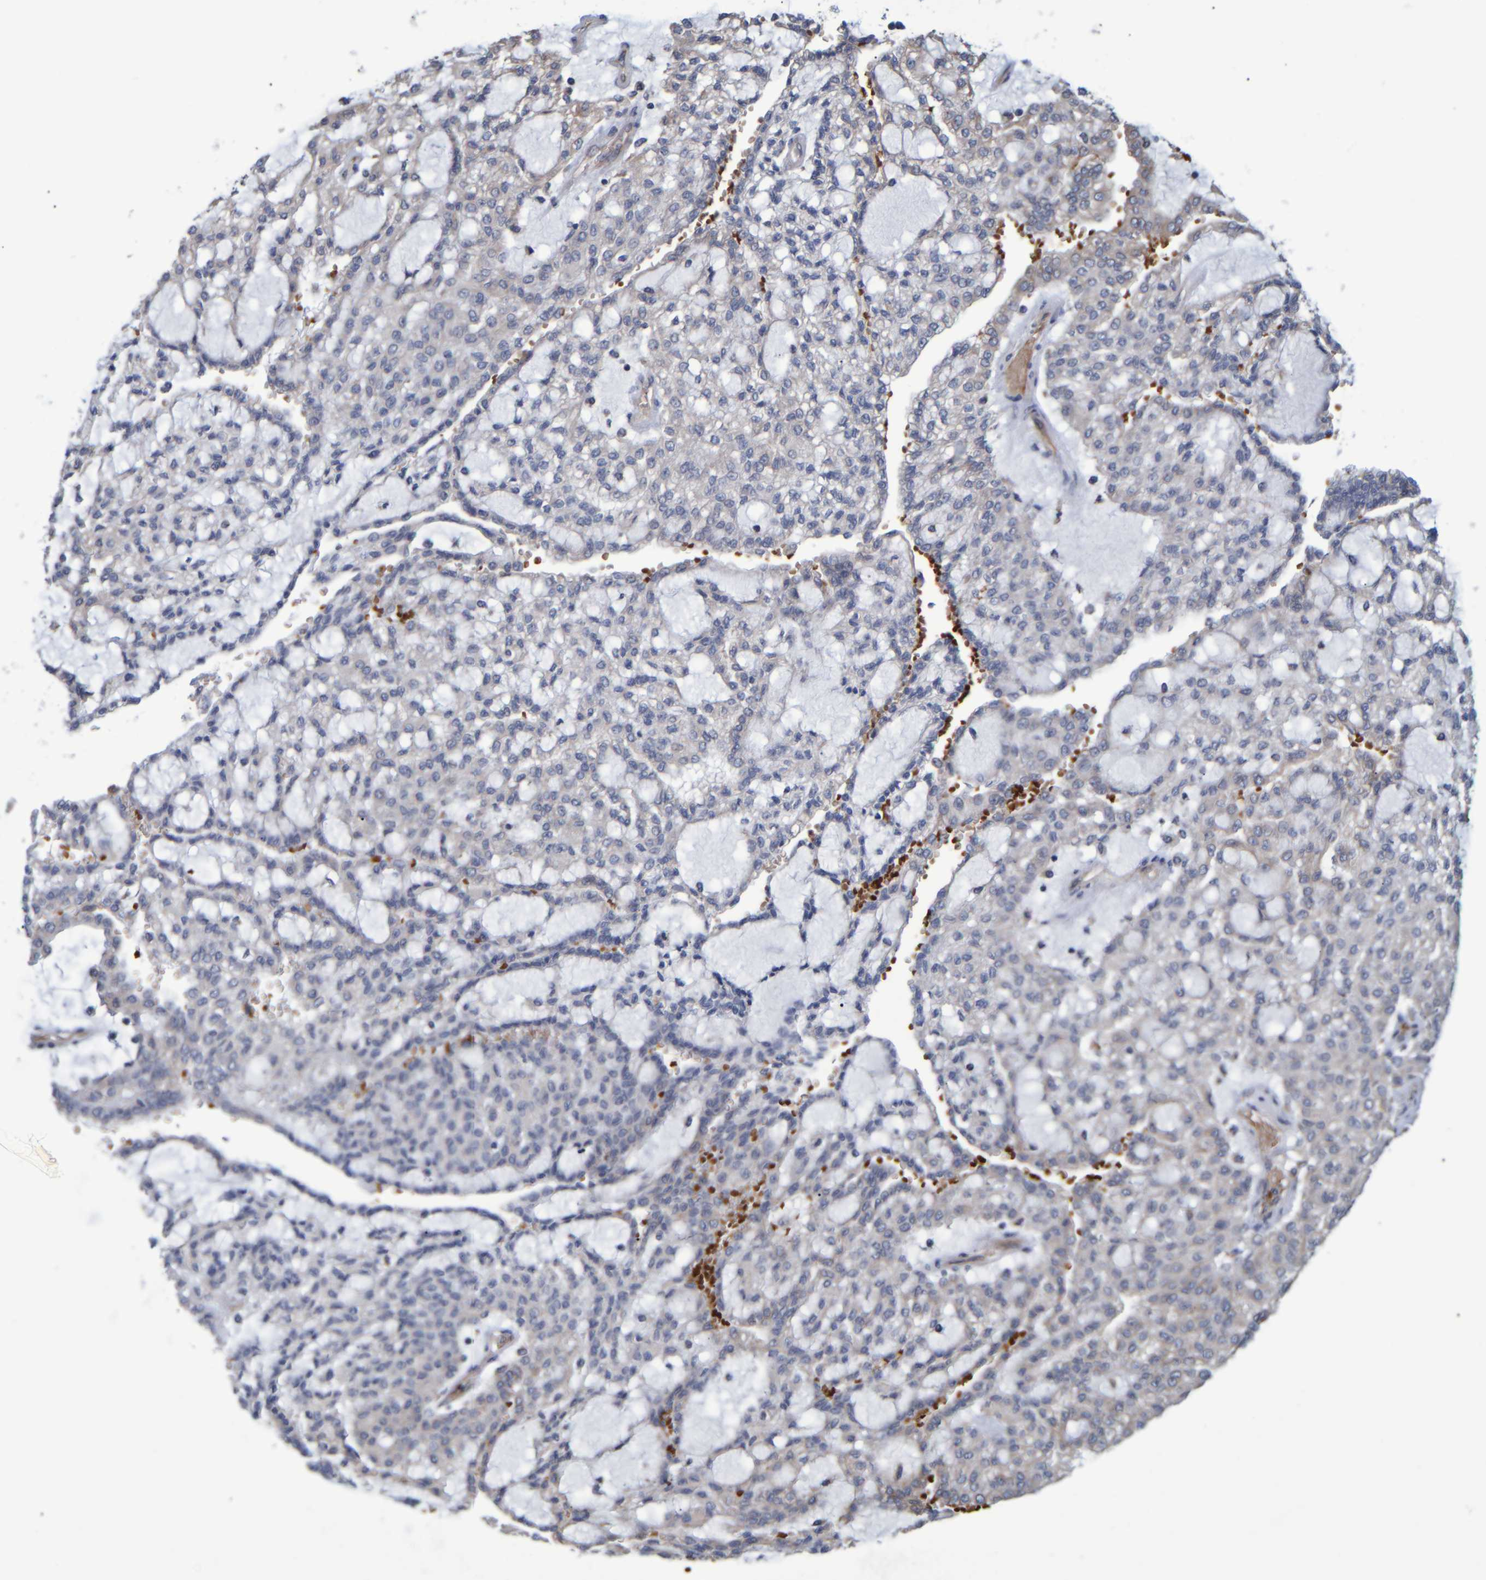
{"staining": {"intensity": "negative", "quantity": "none", "location": "none"}, "tissue": "renal cancer", "cell_type": "Tumor cells", "image_type": "cancer", "snomed": [{"axis": "morphology", "description": "Adenocarcinoma, NOS"}, {"axis": "topography", "description": "Kidney"}], "caption": "Immunohistochemistry of human renal adenocarcinoma displays no positivity in tumor cells. (DAB (3,3'-diaminobenzidine) IHC, high magnification).", "gene": "SPAG5", "patient": {"sex": "male", "age": 63}}